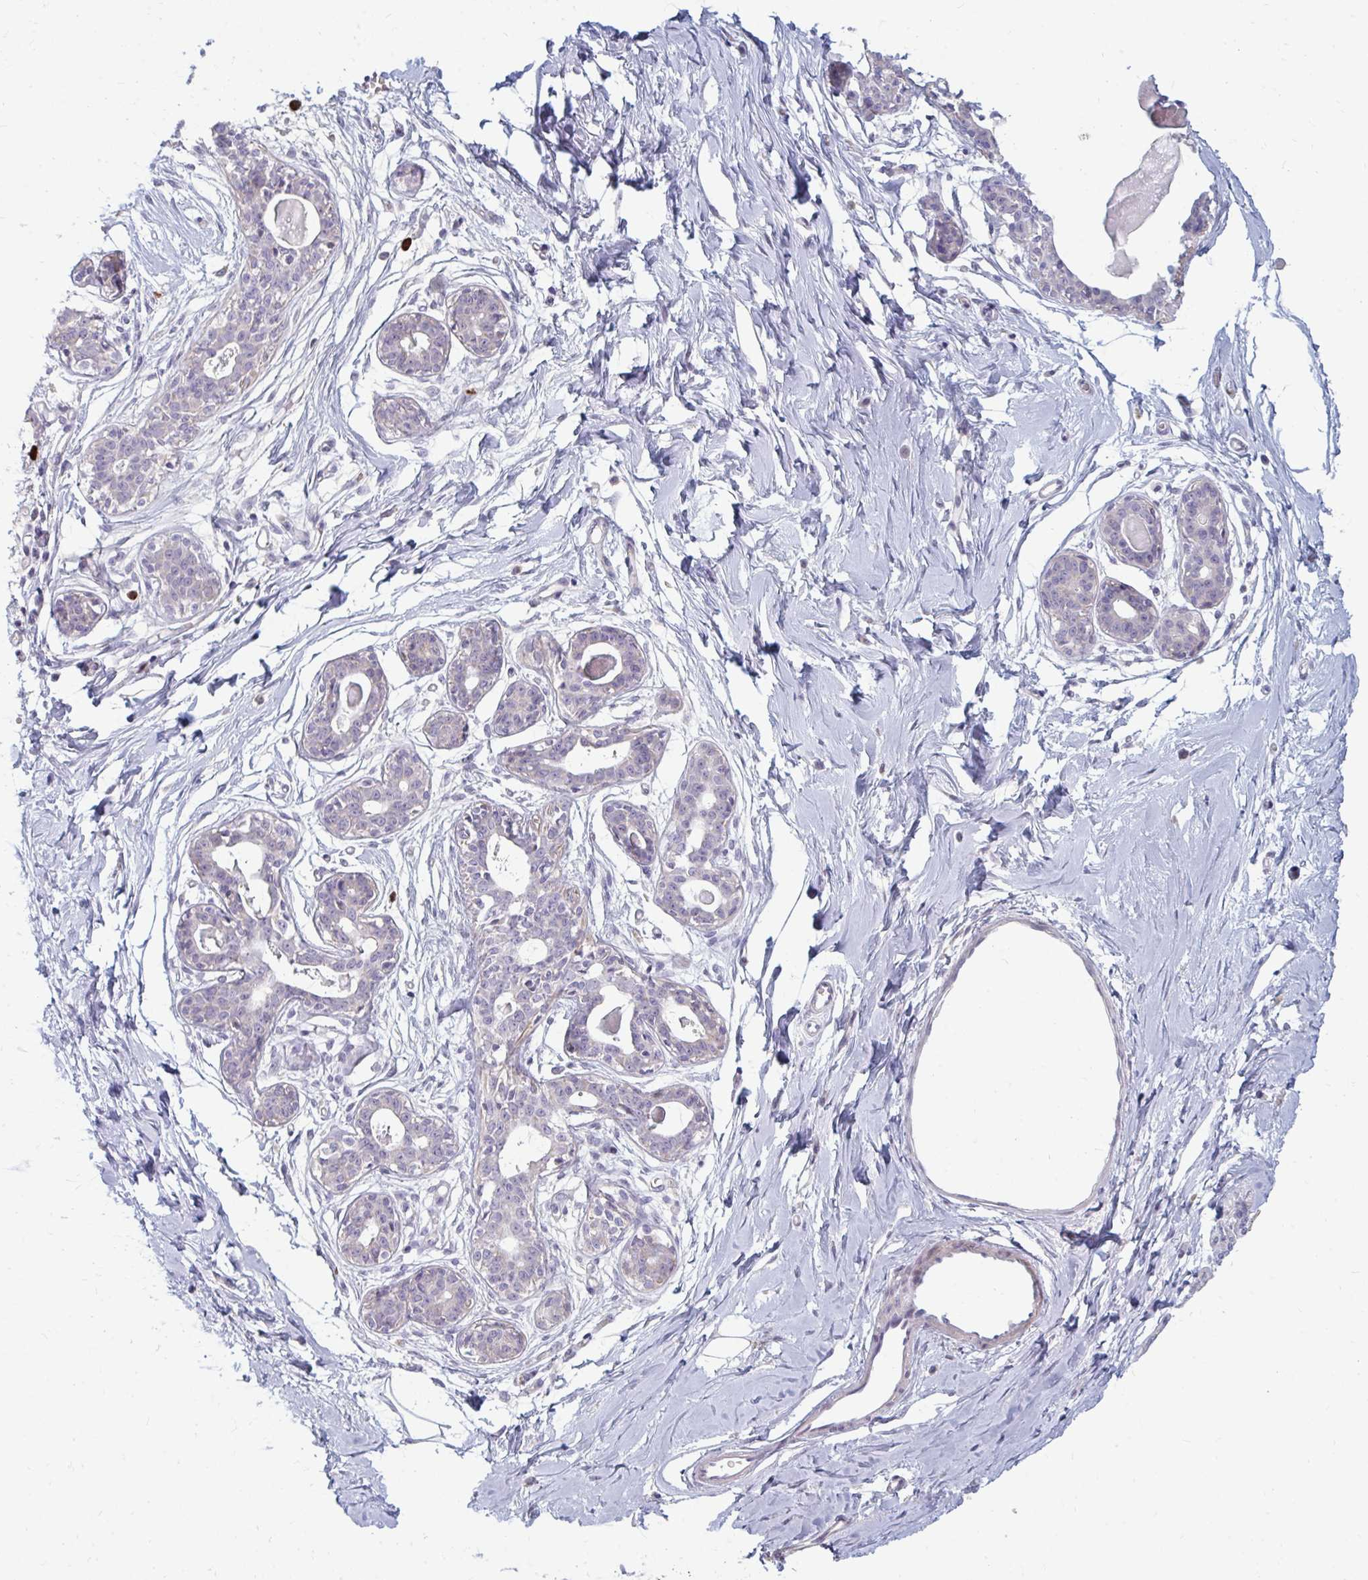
{"staining": {"intensity": "negative", "quantity": "none", "location": "none"}, "tissue": "breast", "cell_type": "Adipocytes", "image_type": "normal", "snomed": [{"axis": "morphology", "description": "Normal tissue, NOS"}, {"axis": "topography", "description": "Breast"}], "caption": "Adipocytes show no significant protein positivity in benign breast. The staining was performed using DAB (3,3'-diaminobenzidine) to visualize the protein expression in brown, while the nuclei were stained in blue with hematoxylin (Magnification: 20x).", "gene": "RAB33A", "patient": {"sex": "female", "age": 45}}